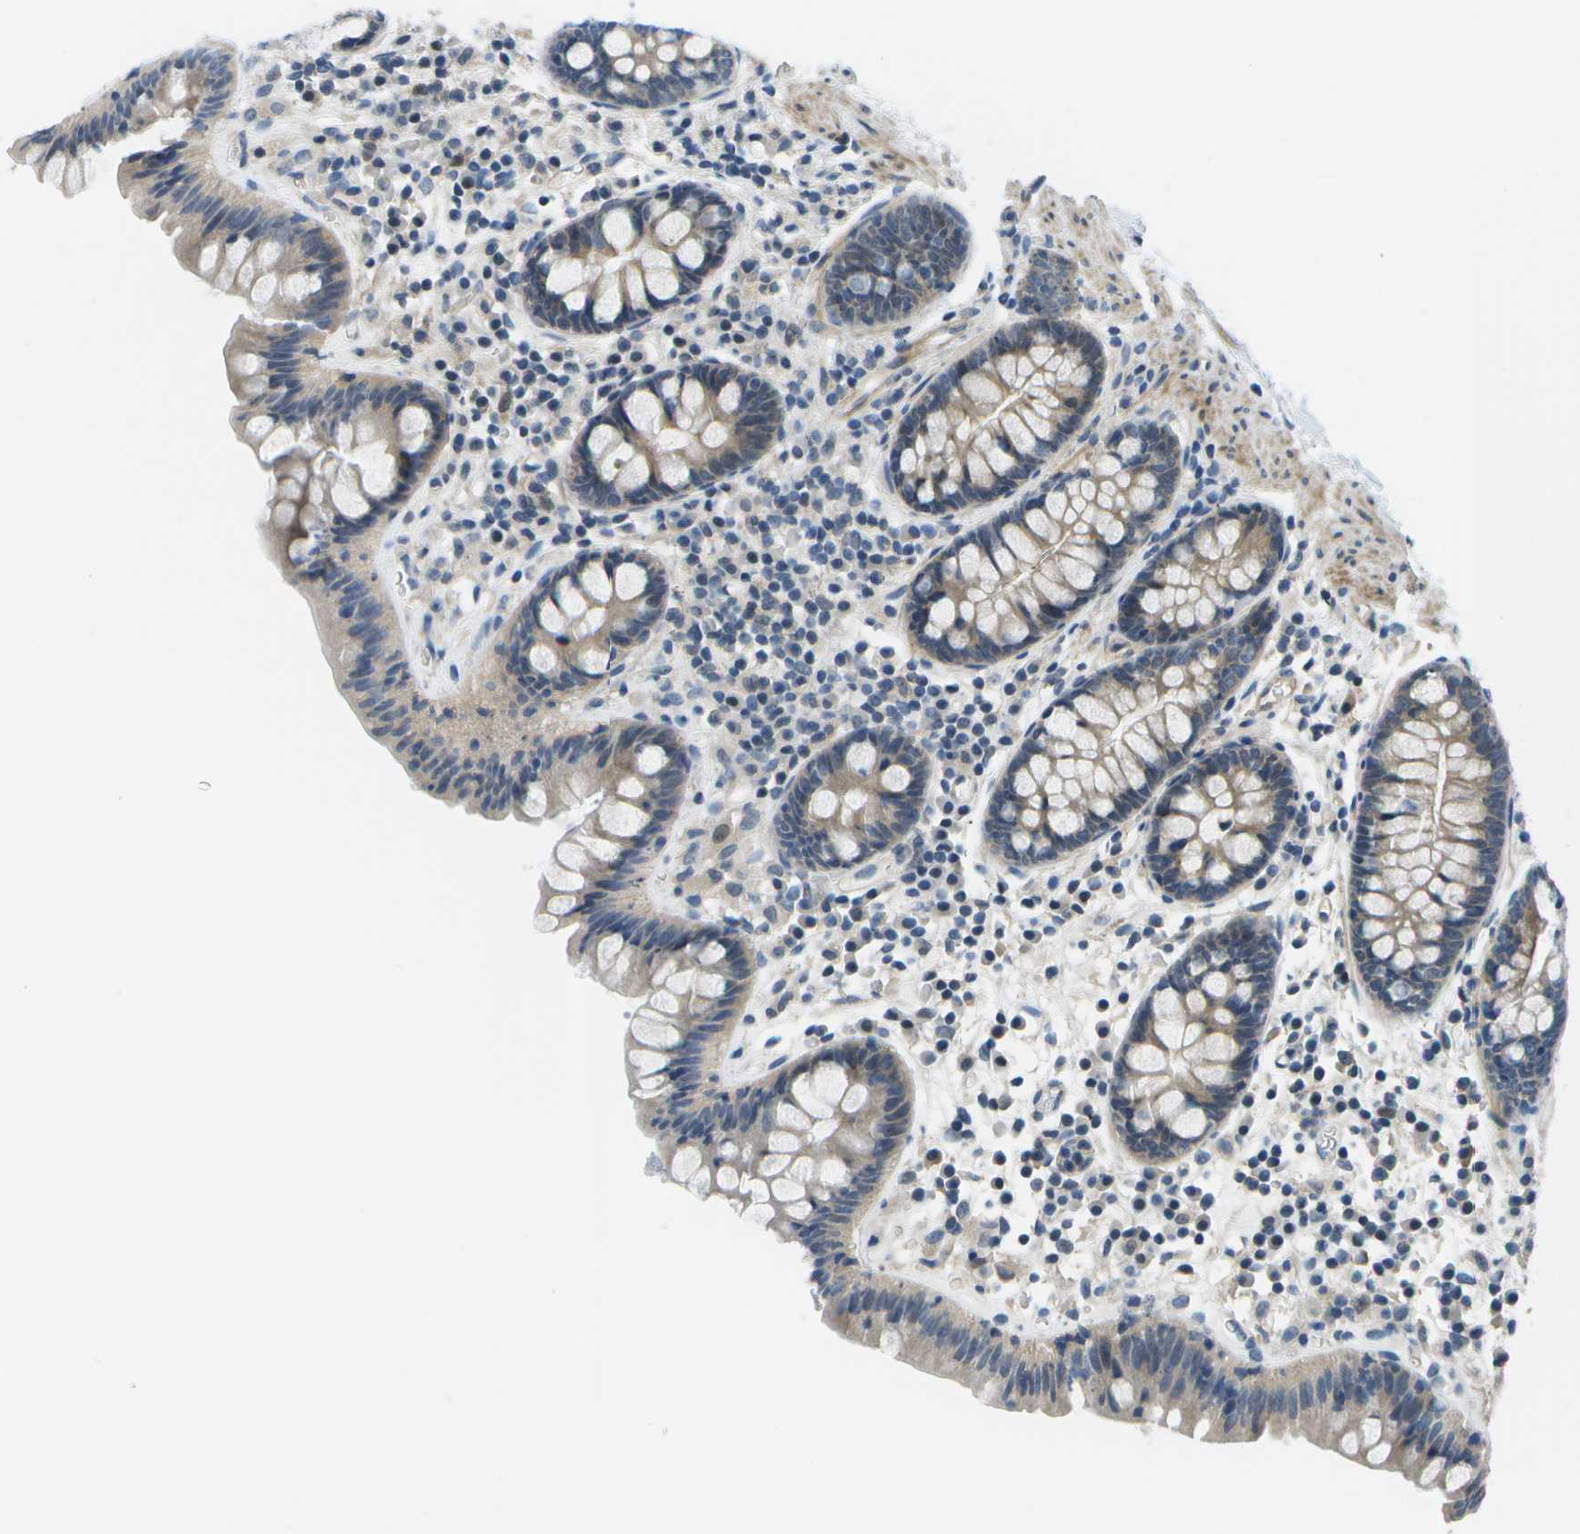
{"staining": {"intensity": "negative", "quantity": "none", "location": "none"}, "tissue": "colon", "cell_type": "Endothelial cells", "image_type": "normal", "snomed": [{"axis": "morphology", "description": "Normal tissue, NOS"}, {"axis": "topography", "description": "Colon"}], "caption": "A photomicrograph of colon stained for a protein displays no brown staining in endothelial cells. (DAB (3,3'-diaminobenzidine) immunohistochemistry visualized using brightfield microscopy, high magnification).", "gene": "ENPP5", "patient": {"sex": "female", "age": 80}}